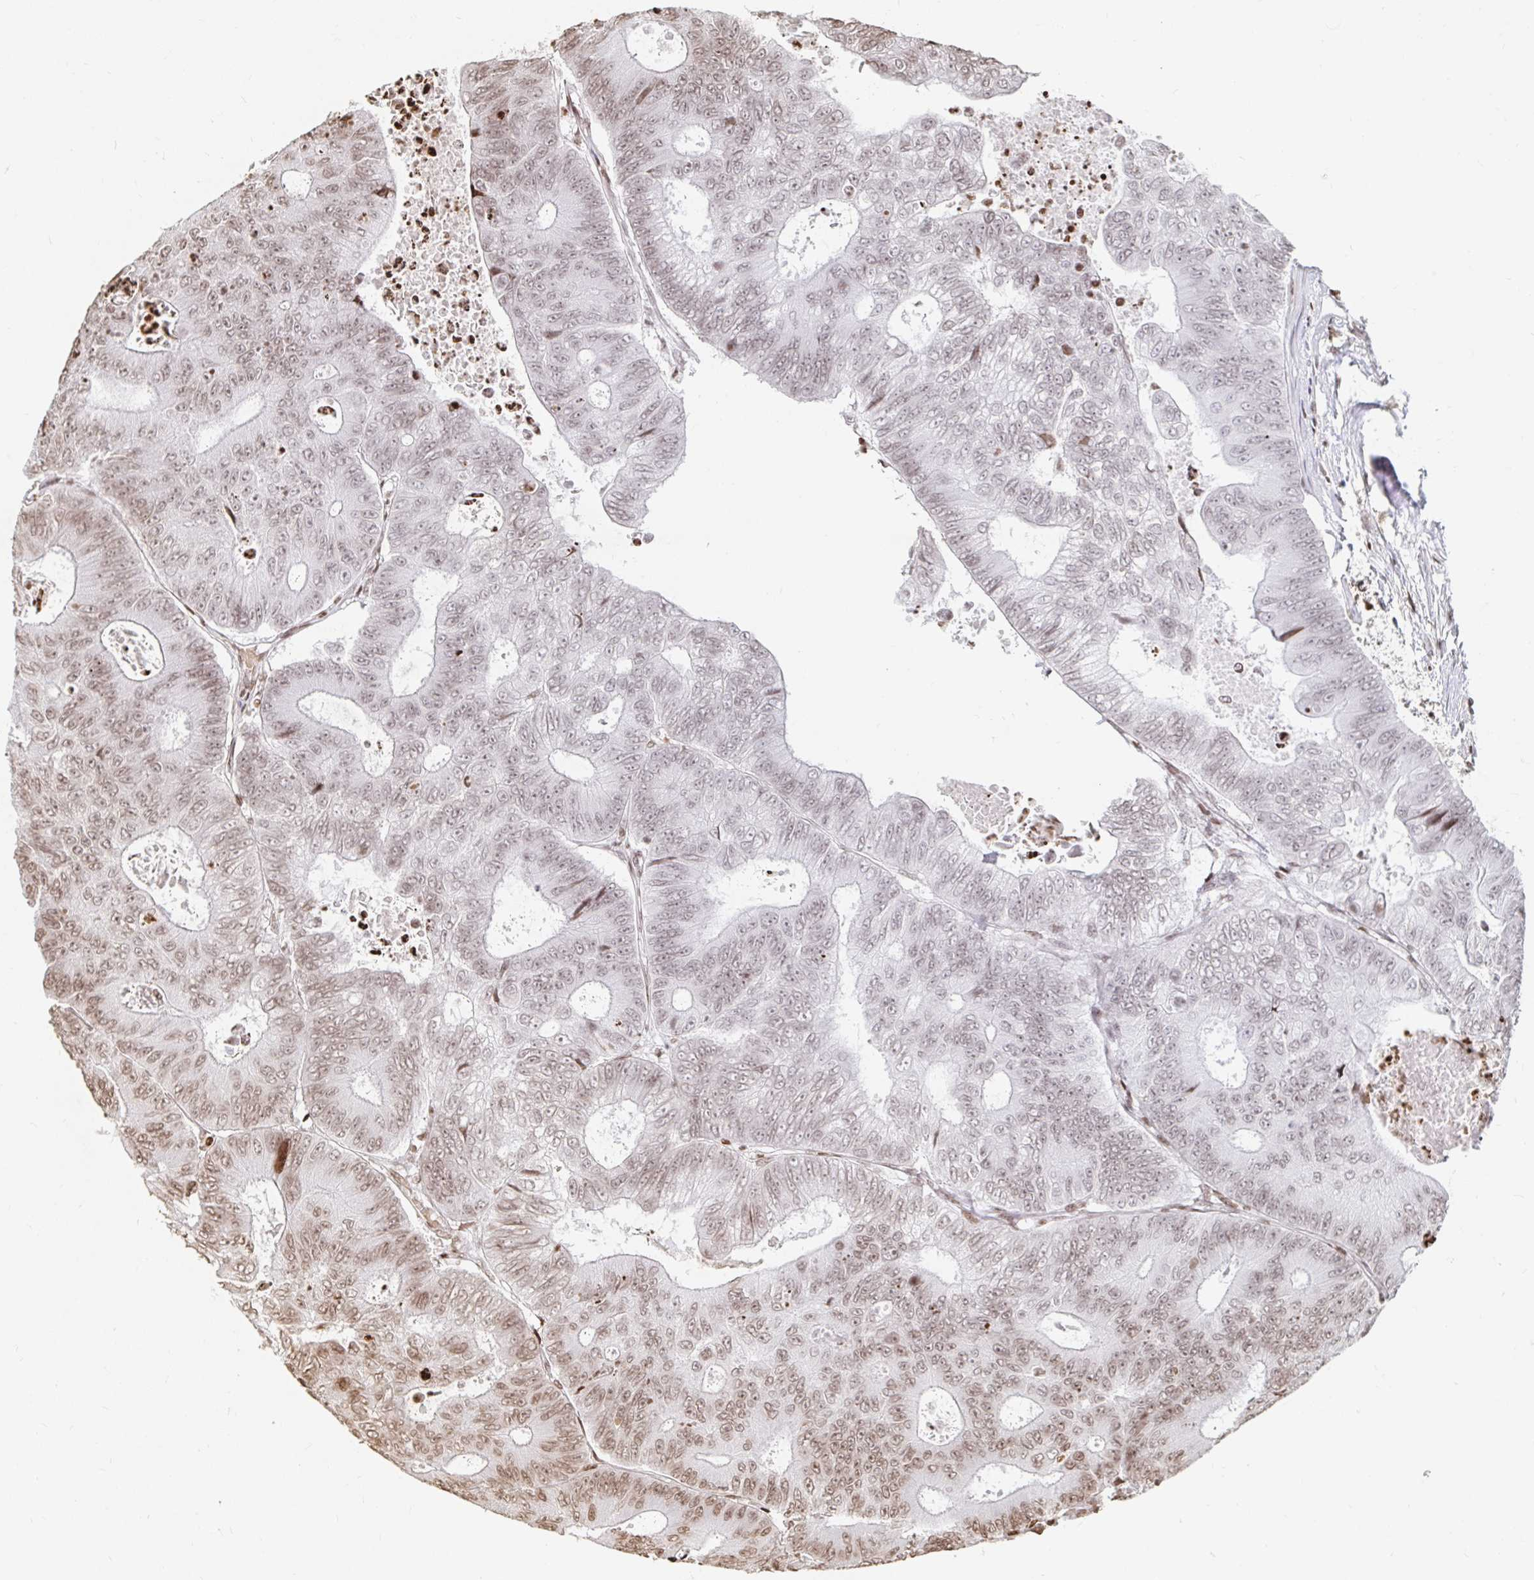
{"staining": {"intensity": "moderate", "quantity": "25%-75%", "location": "nuclear"}, "tissue": "colorectal cancer", "cell_type": "Tumor cells", "image_type": "cancer", "snomed": [{"axis": "morphology", "description": "Adenocarcinoma, NOS"}, {"axis": "topography", "description": "Colon"}], "caption": "Adenocarcinoma (colorectal) stained with IHC displays moderate nuclear positivity in approximately 25%-75% of tumor cells.", "gene": "H2BC5", "patient": {"sex": "female", "age": 48}}